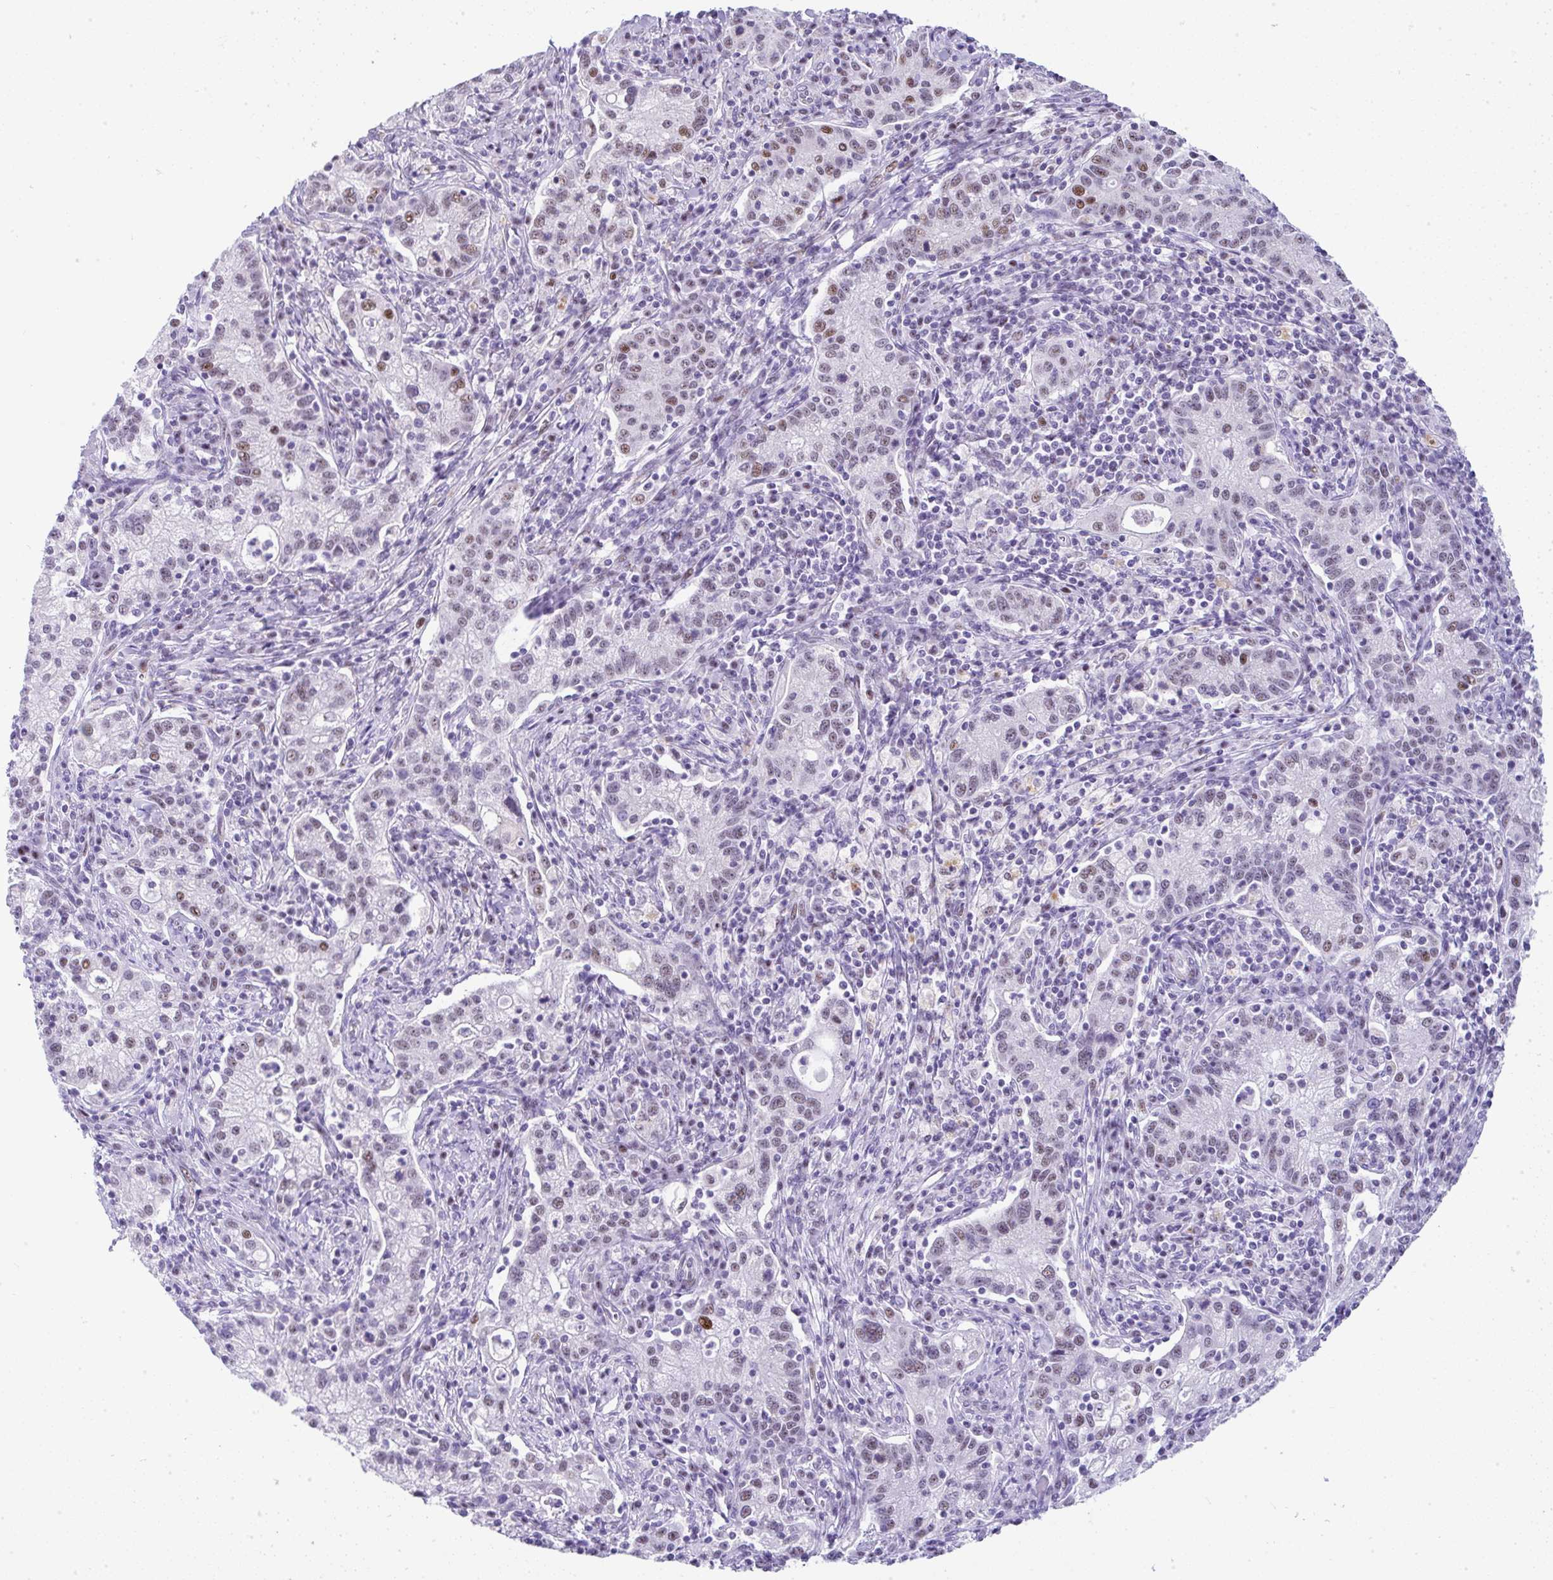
{"staining": {"intensity": "moderate", "quantity": "25%-75%", "location": "nuclear"}, "tissue": "cervical cancer", "cell_type": "Tumor cells", "image_type": "cancer", "snomed": [{"axis": "morphology", "description": "Normal tissue, NOS"}, {"axis": "morphology", "description": "Adenocarcinoma, NOS"}, {"axis": "topography", "description": "Cervix"}], "caption": "Moderate nuclear staining for a protein is appreciated in about 25%-75% of tumor cells of cervical adenocarcinoma using IHC.", "gene": "NR1D2", "patient": {"sex": "female", "age": 44}}